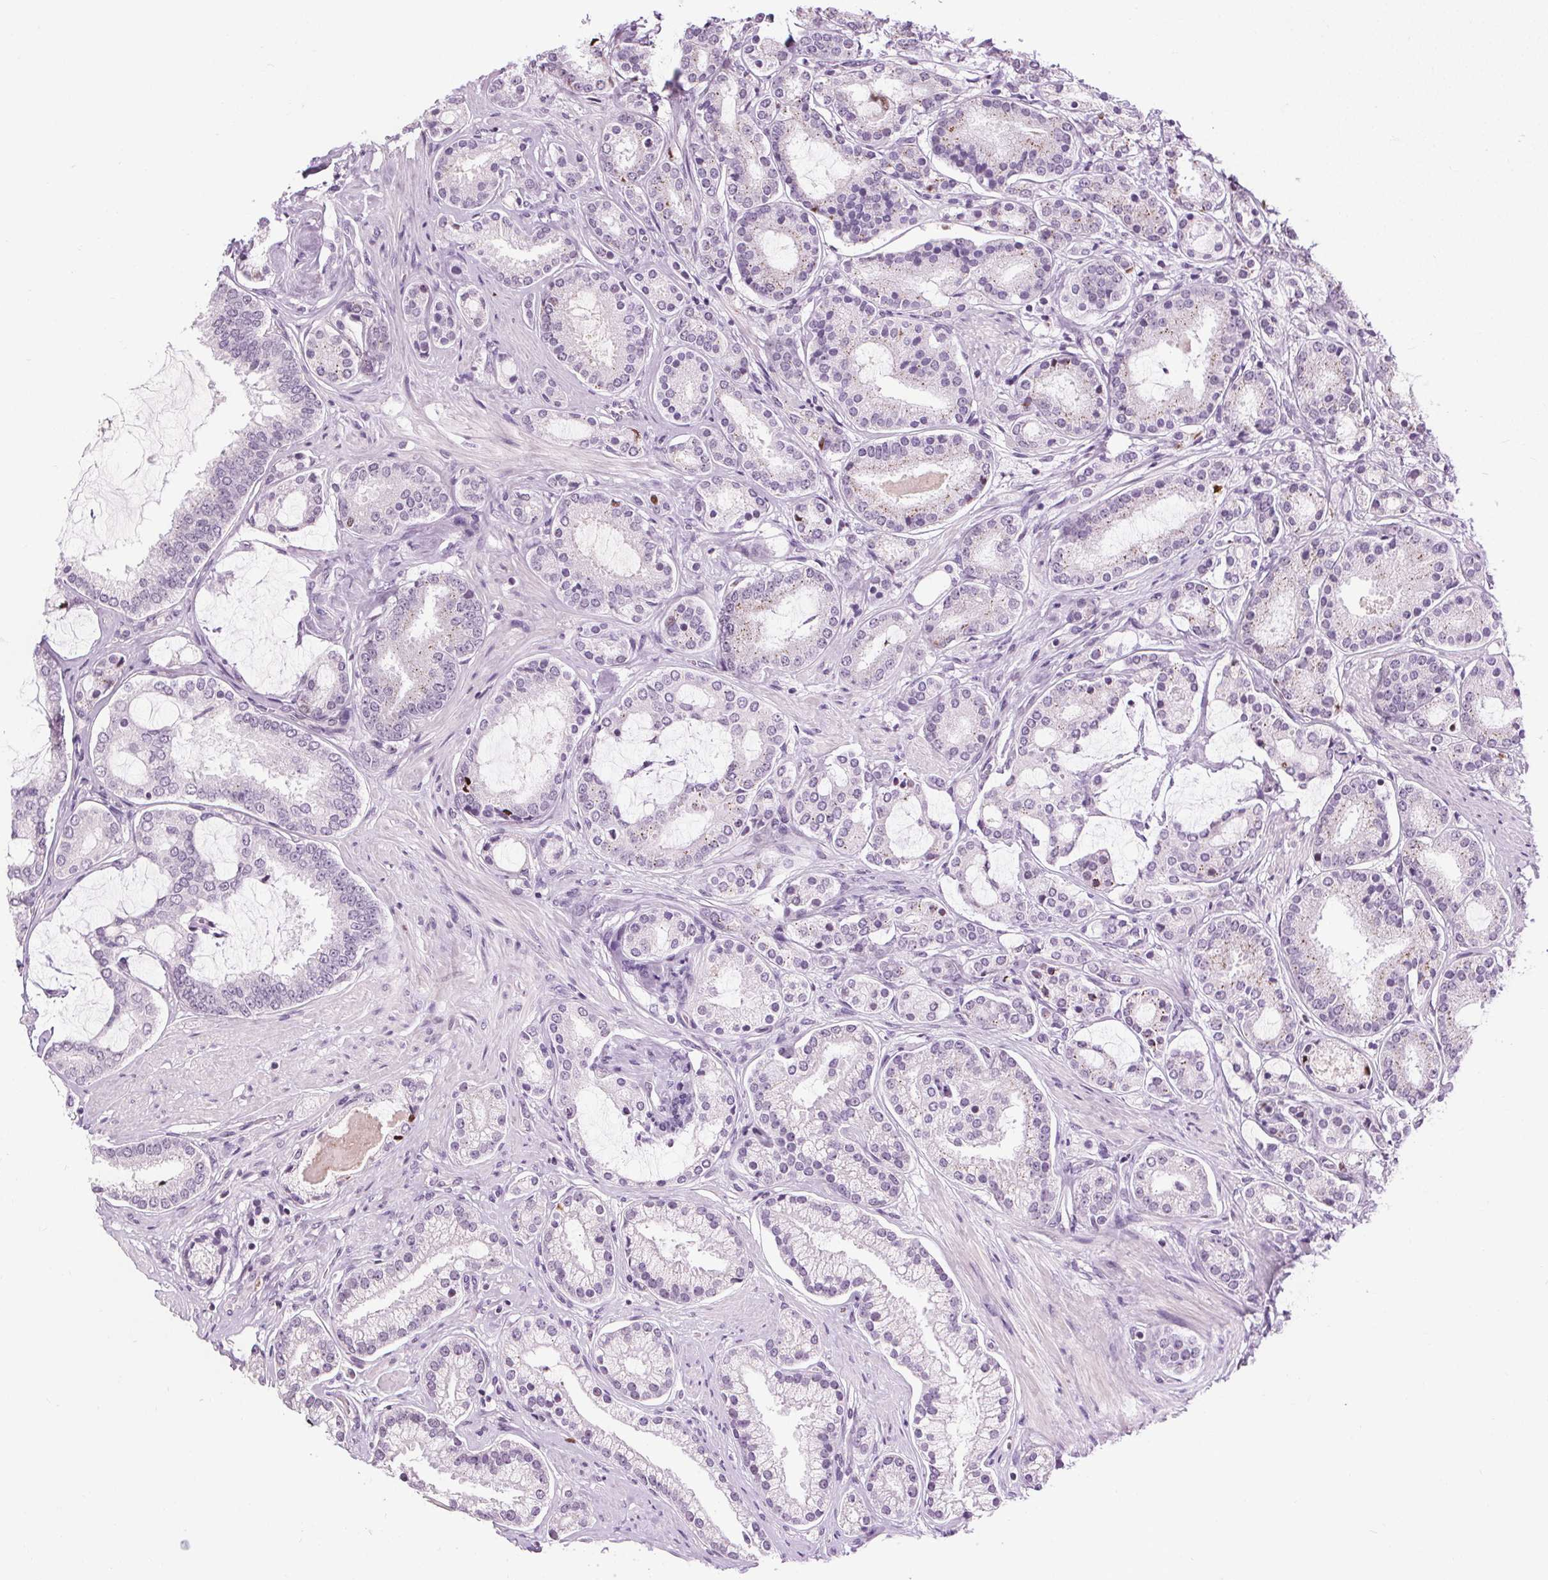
{"staining": {"intensity": "strong", "quantity": "<25%", "location": "nuclear"}, "tissue": "prostate cancer", "cell_type": "Tumor cells", "image_type": "cancer", "snomed": [{"axis": "morphology", "description": "Adenocarcinoma, High grade"}, {"axis": "topography", "description": "Prostate"}], "caption": "A brown stain labels strong nuclear positivity of a protein in human adenocarcinoma (high-grade) (prostate) tumor cells. (DAB (3,3'-diaminobenzidine) IHC with brightfield microscopy, high magnification).", "gene": "CEBPA", "patient": {"sex": "male", "age": 63}}